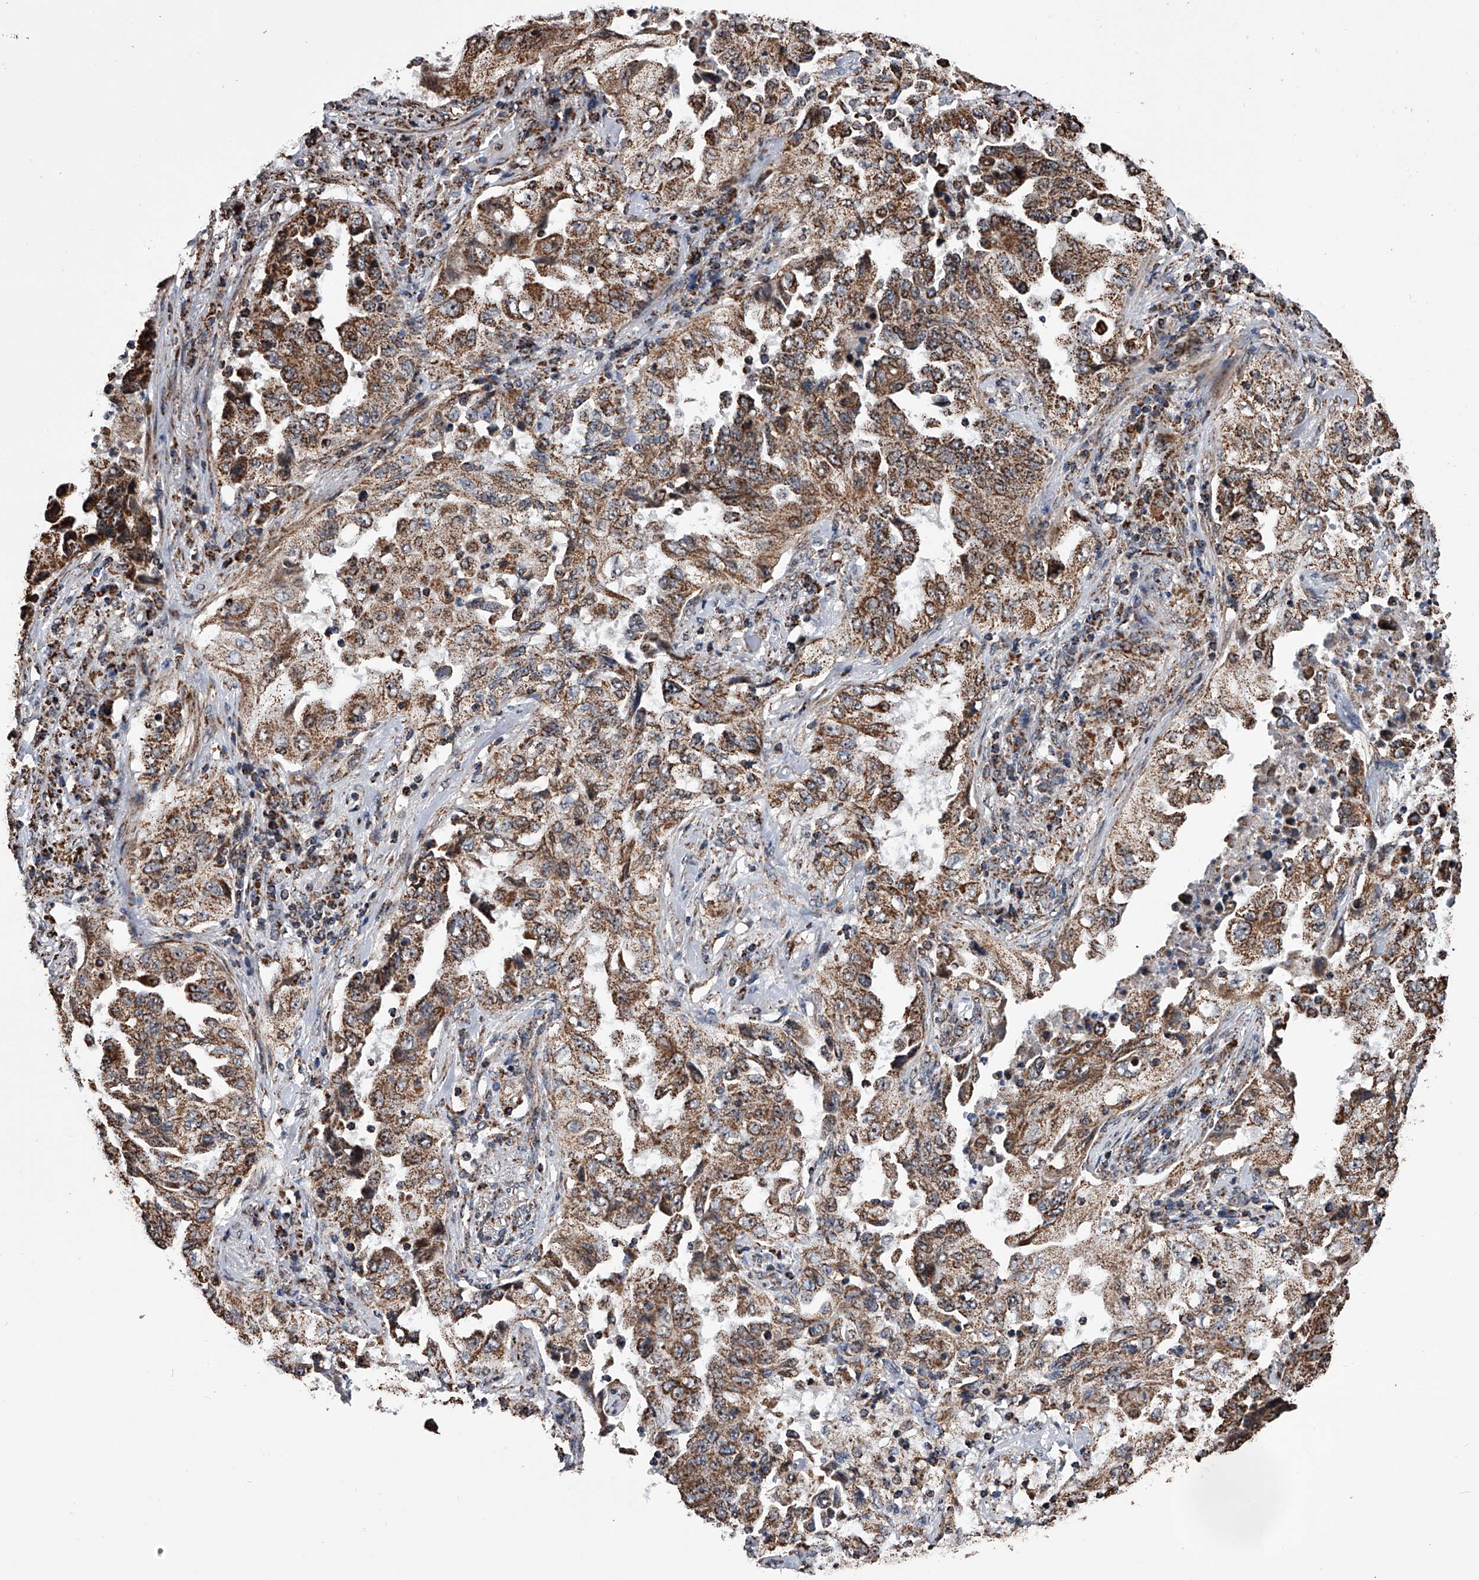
{"staining": {"intensity": "strong", "quantity": ">75%", "location": "cytoplasmic/membranous"}, "tissue": "lung cancer", "cell_type": "Tumor cells", "image_type": "cancer", "snomed": [{"axis": "morphology", "description": "Adenocarcinoma, NOS"}, {"axis": "topography", "description": "Lung"}], "caption": "Human lung cancer (adenocarcinoma) stained with a brown dye displays strong cytoplasmic/membranous positive positivity in approximately >75% of tumor cells.", "gene": "SMPDL3A", "patient": {"sex": "female", "age": 51}}